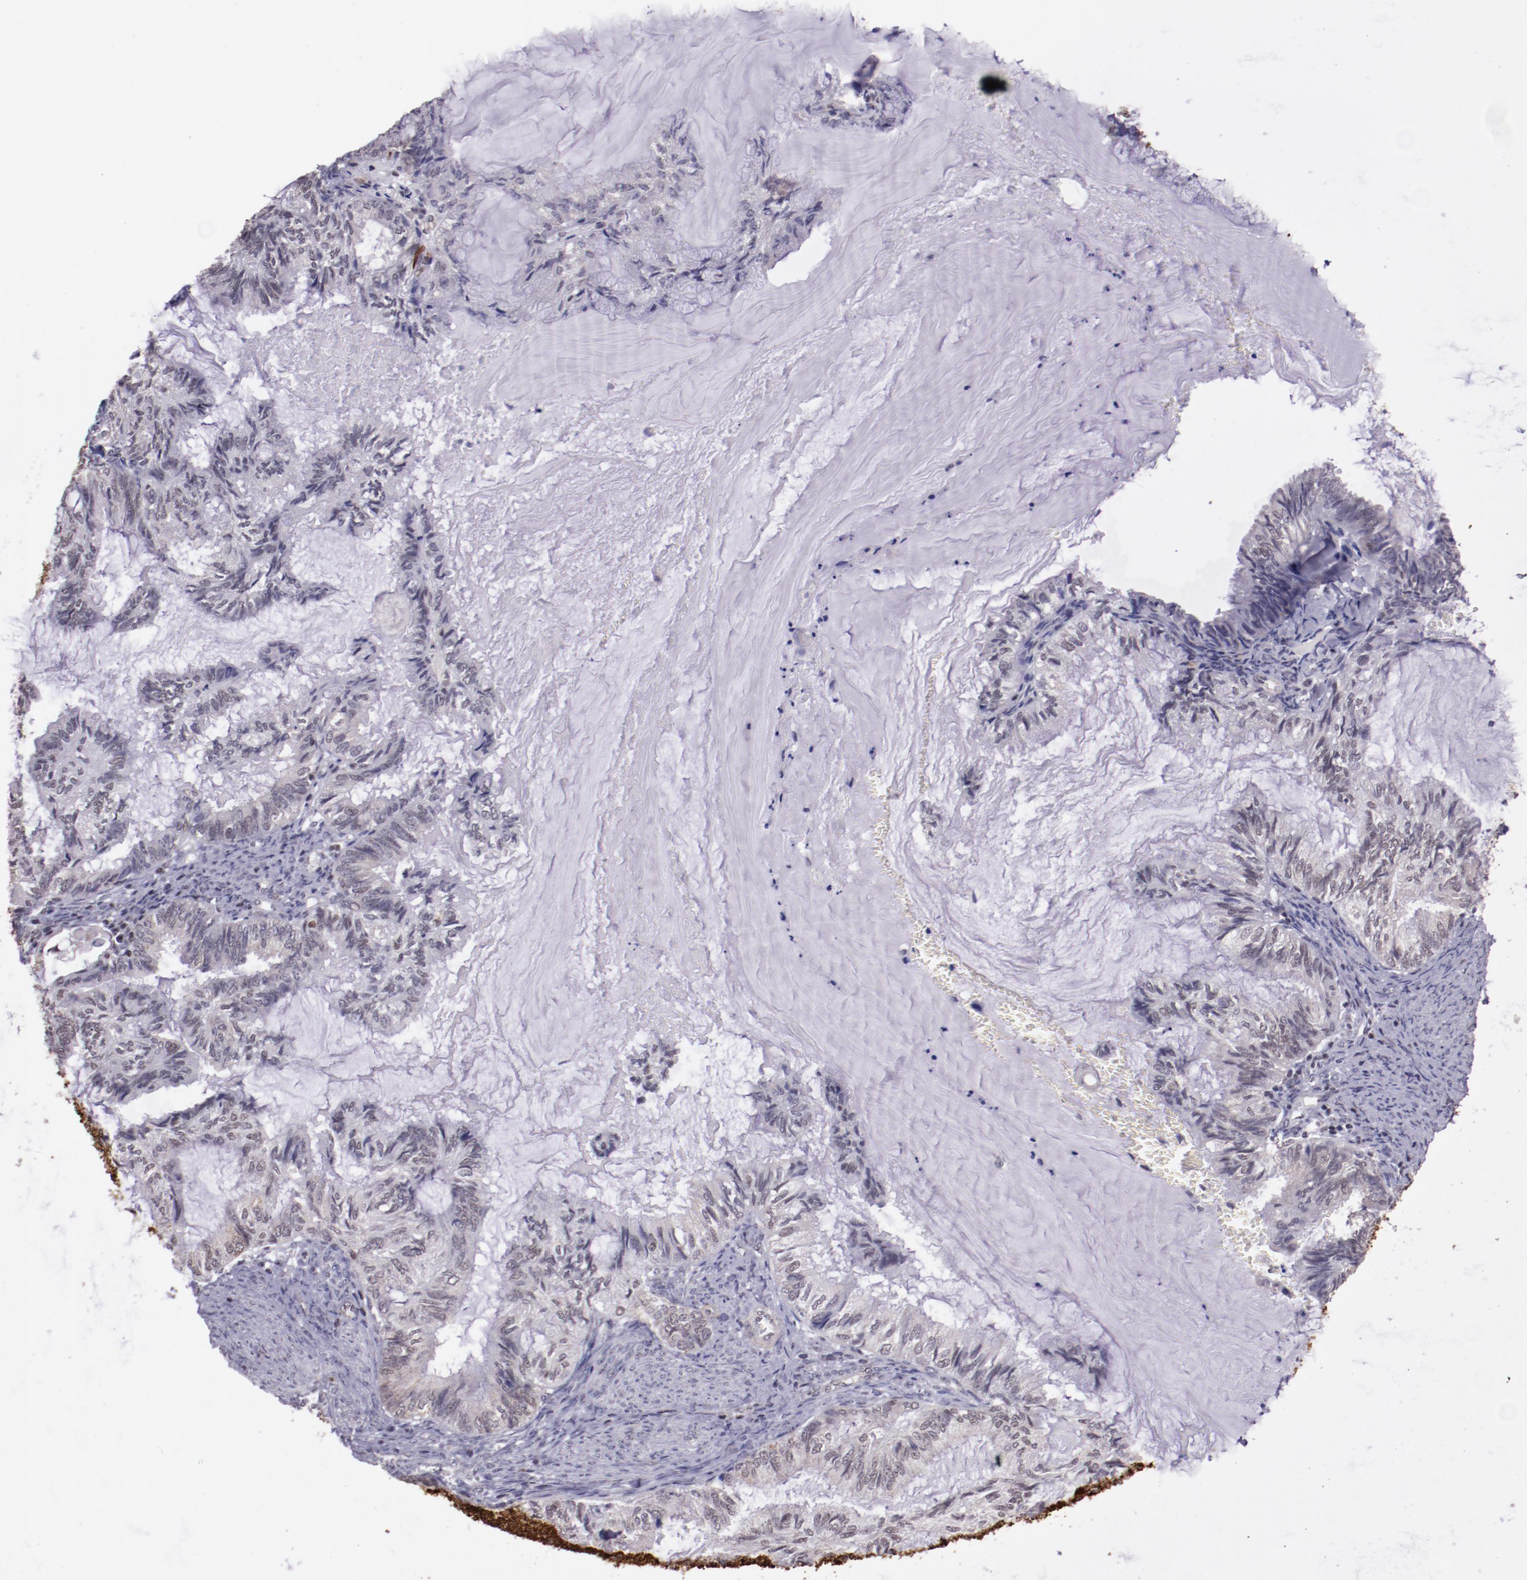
{"staining": {"intensity": "weak", "quantity": "<25%", "location": "cytoplasmic/membranous"}, "tissue": "endometrial cancer", "cell_type": "Tumor cells", "image_type": "cancer", "snomed": [{"axis": "morphology", "description": "Adenocarcinoma, NOS"}, {"axis": "topography", "description": "Endometrium"}], "caption": "Immunohistochemistry photomicrograph of endometrial cancer (adenocarcinoma) stained for a protein (brown), which reveals no positivity in tumor cells. (DAB (3,3'-diaminobenzidine) immunohistochemistry visualized using brightfield microscopy, high magnification).", "gene": "ELF1", "patient": {"sex": "female", "age": 86}}